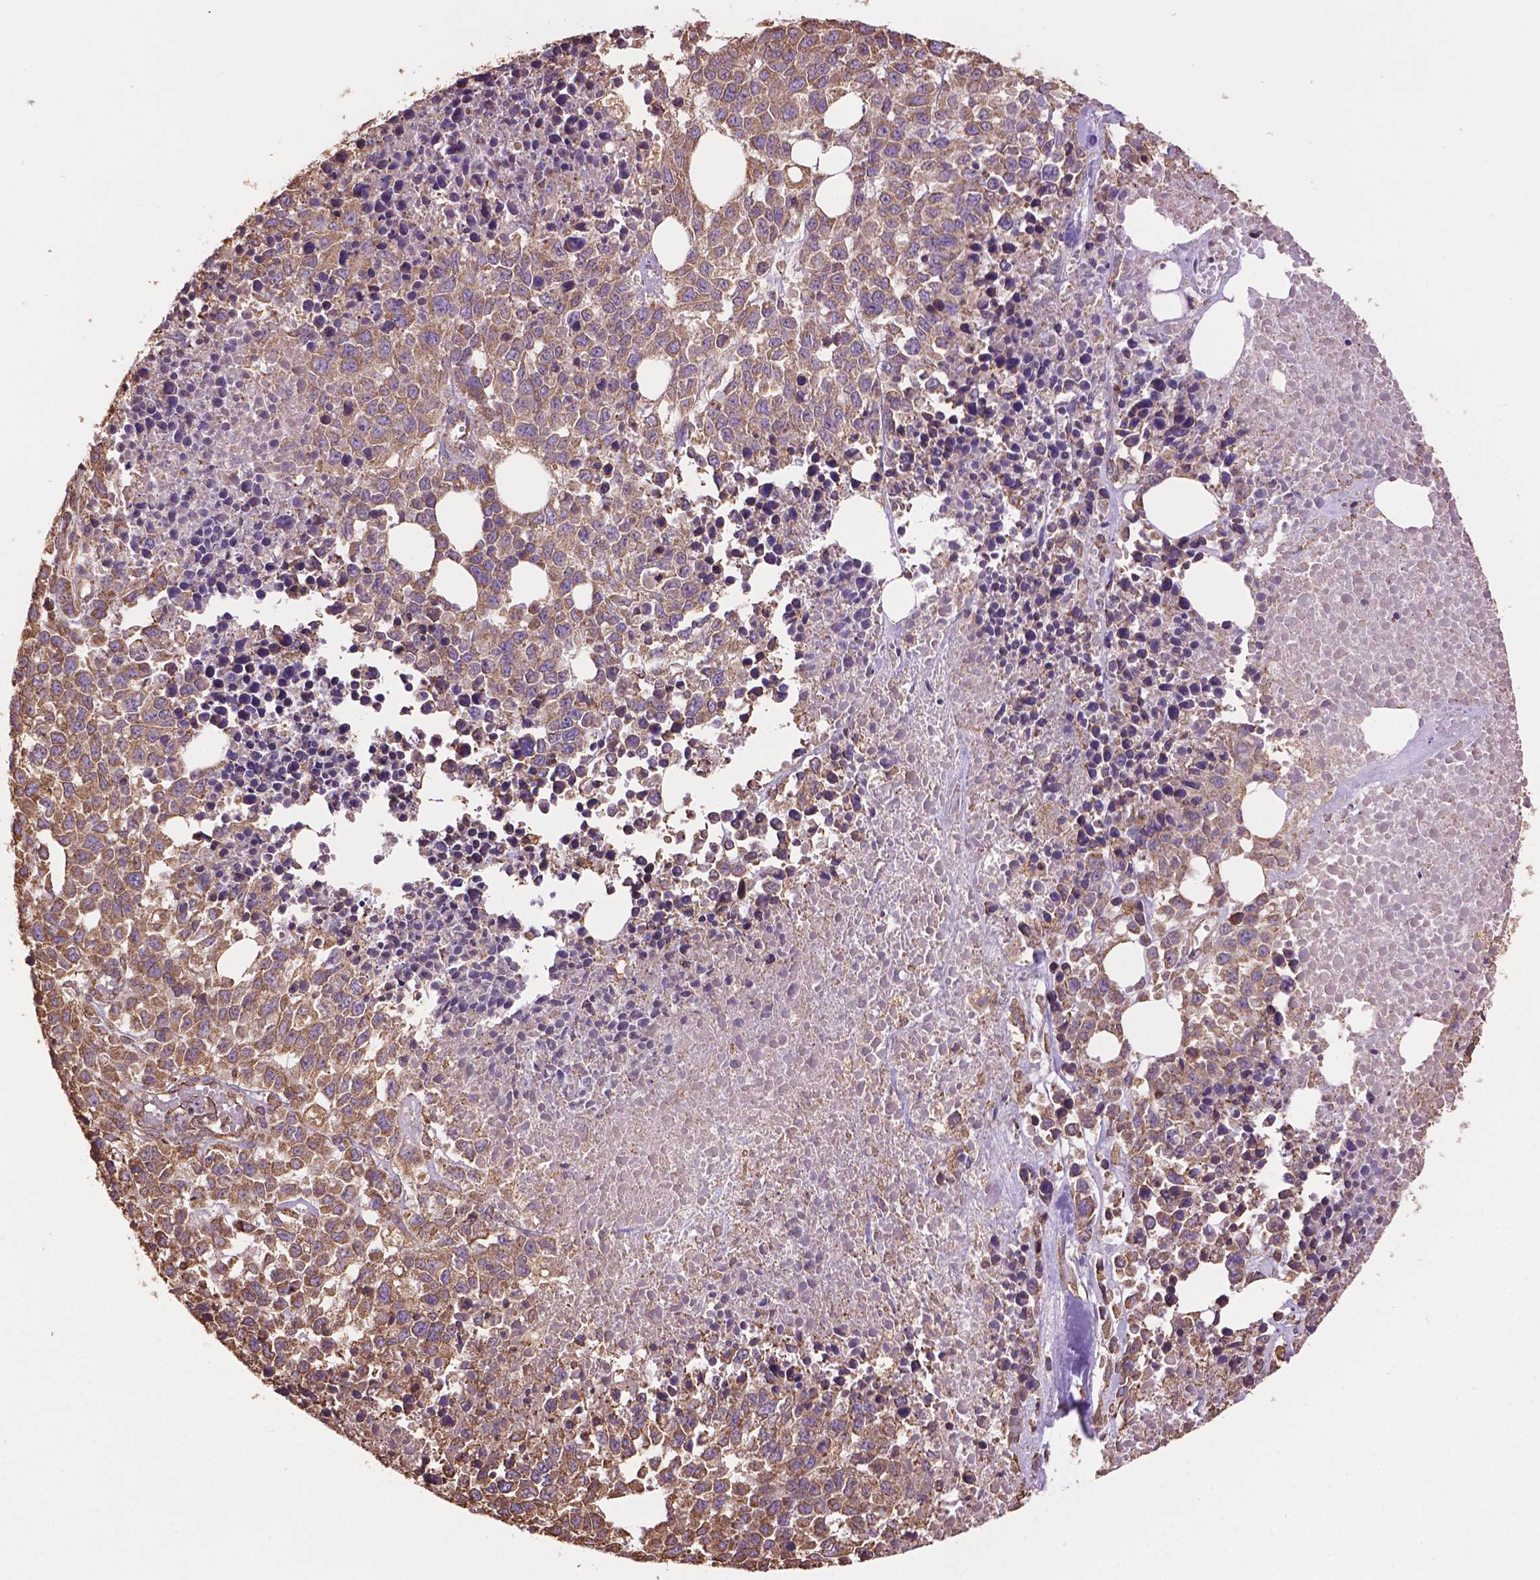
{"staining": {"intensity": "moderate", "quantity": ">75%", "location": "cytoplasmic/membranous"}, "tissue": "melanoma", "cell_type": "Tumor cells", "image_type": "cancer", "snomed": [{"axis": "morphology", "description": "Malignant melanoma, Metastatic site"}, {"axis": "topography", "description": "Skin"}], "caption": "DAB (3,3'-diaminobenzidine) immunohistochemical staining of human malignant melanoma (metastatic site) displays moderate cytoplasmic/membranous protein positivity in approximately >75% of tumor cells.", "gene": "PPP2R5E", "patient": {"sex": "male", "age": 84}}